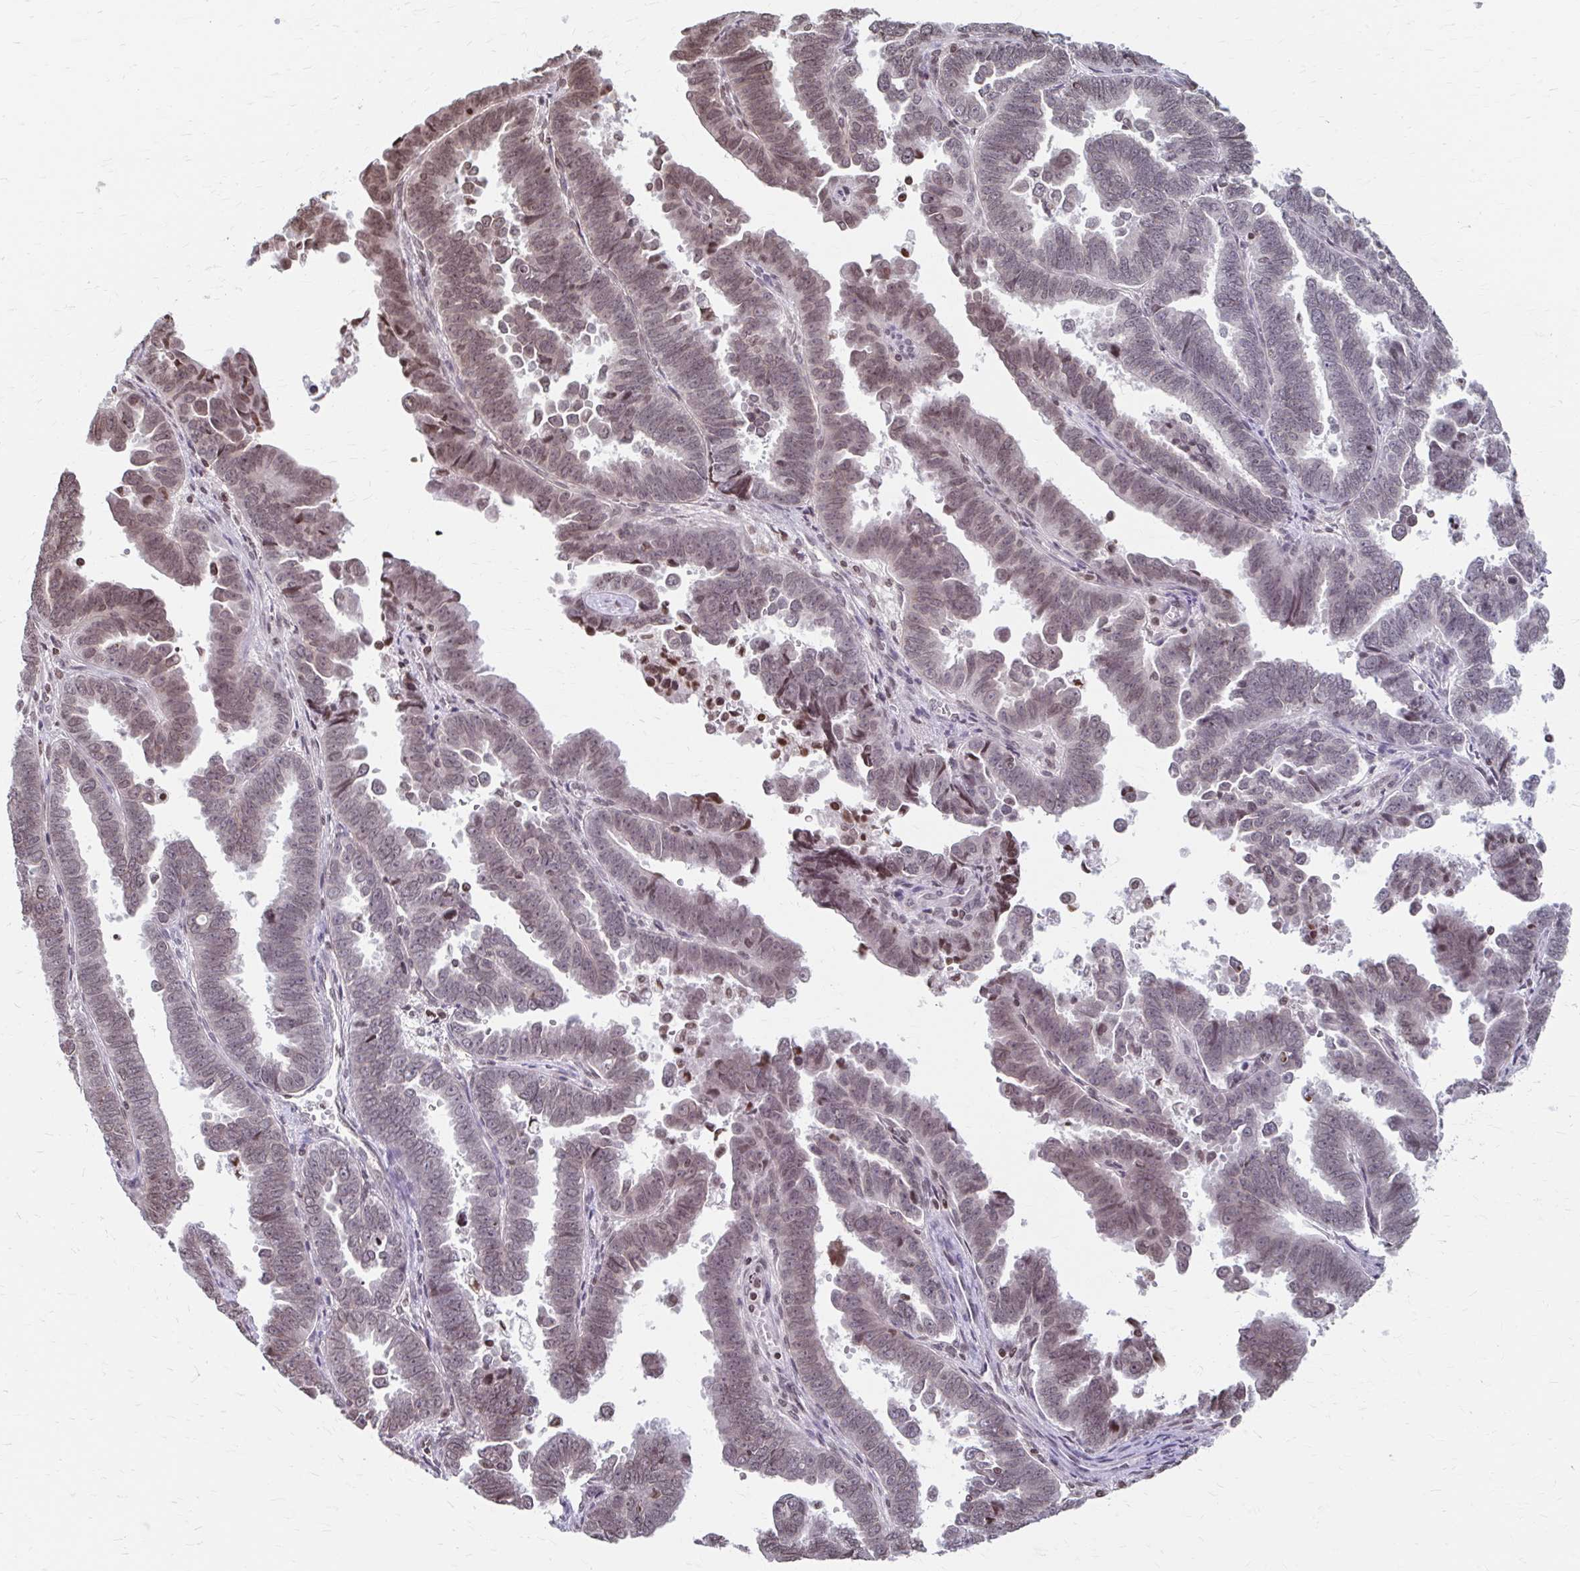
{"staining": {"intensity": "moderate", "quantity": "25%-75%", "location": "nuclear"}, "tissue": "endometrial cancer", "cell_type": "Tumor cells", "image_type": "cancer", "snomed": [{"axis": "morphology", "description": "Adenocarcinoma, NOS"}, {"axis": "topography", "description": "Endometrium"}], "caption": "Immunohistochemical staining of endometrial adenocarcinoma shows moderate nuclear protein staining in approximately 25%-75% of tumor cells. Immunohistochemistry (ihc) stains the protein in brown and the nuclei are stained blue.", "gene": "ORC3", "patient": {"sex": "female", "age": 75}}